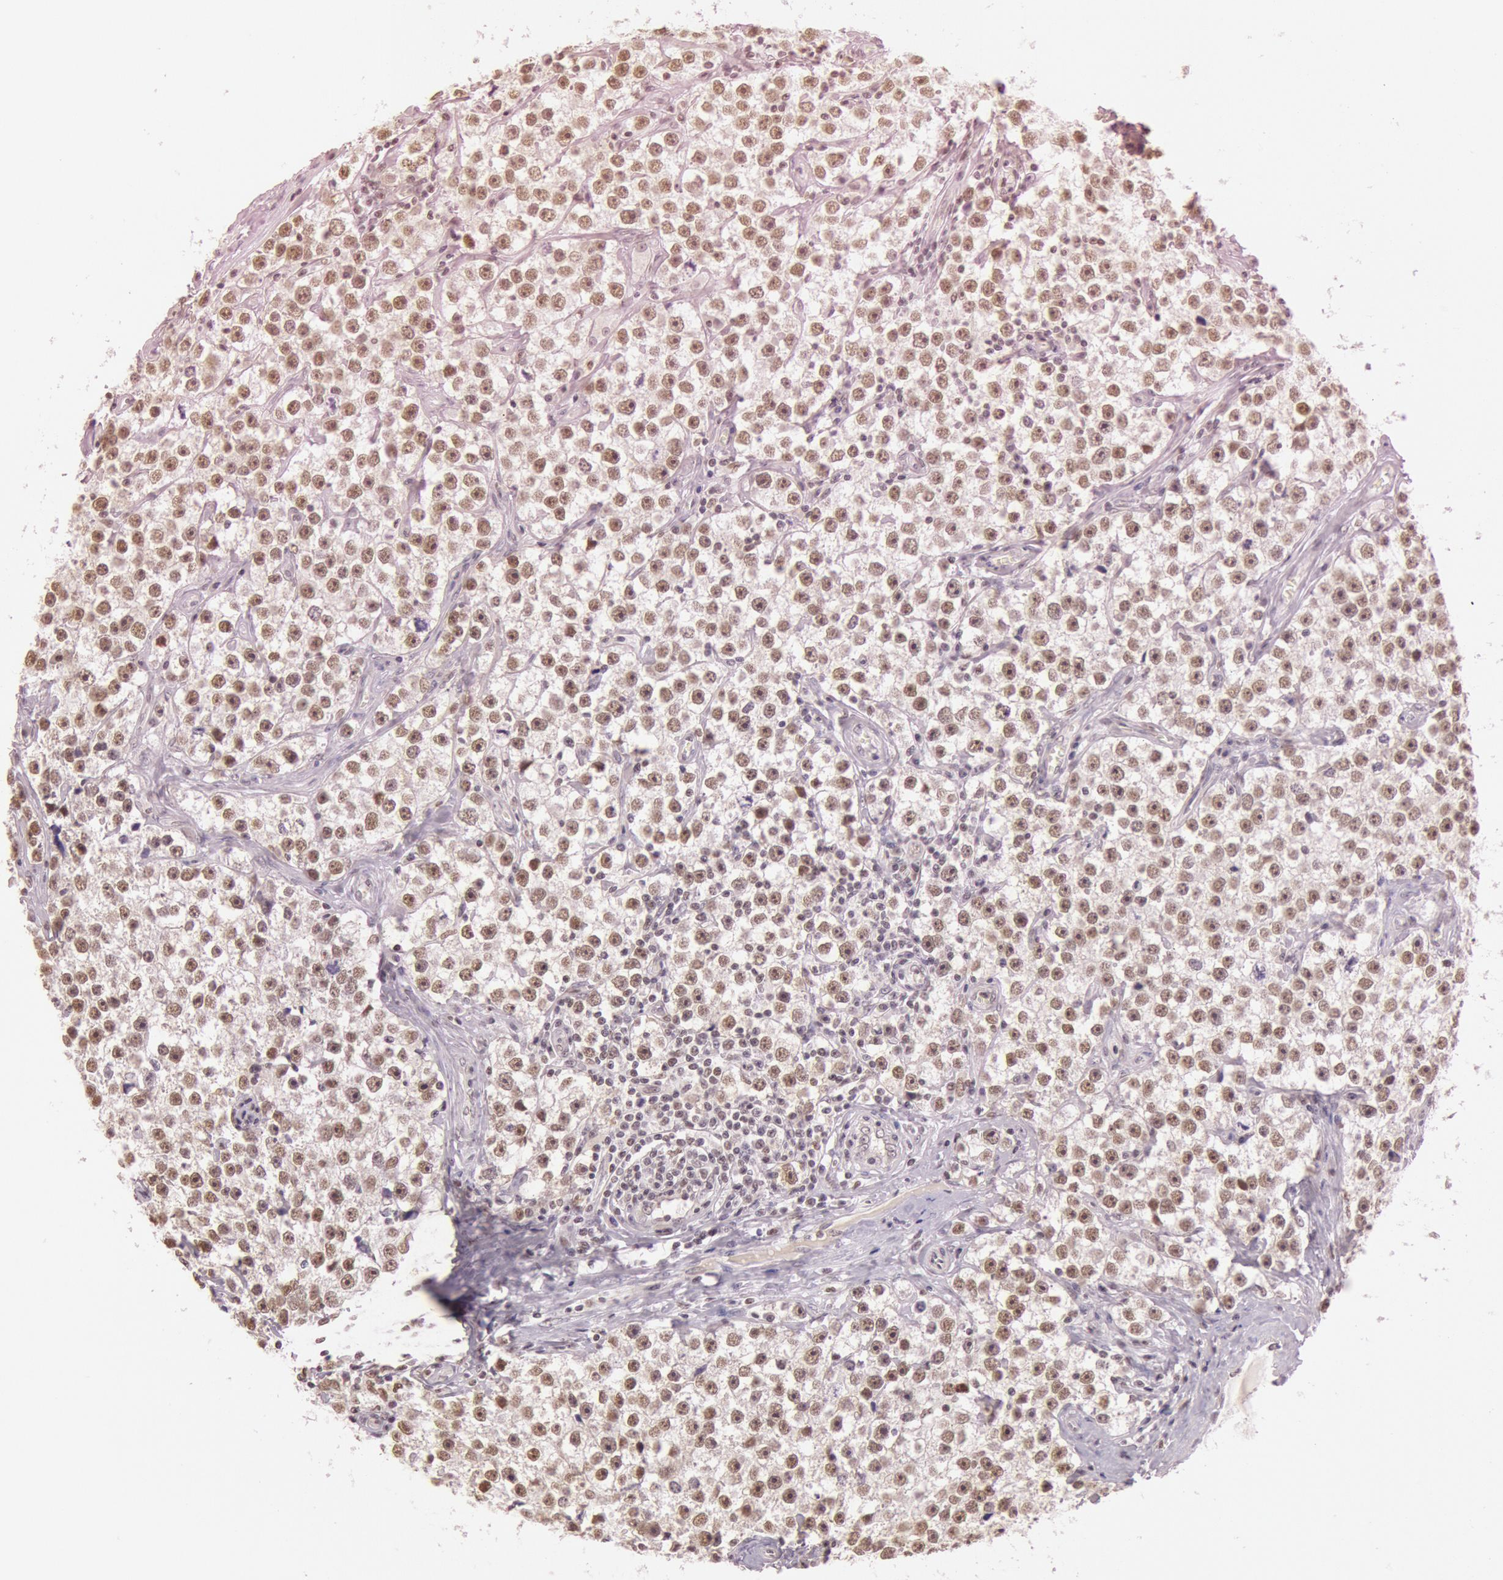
{"staining": {"intensity": "weak", "quantity": "25%-75%", "location": "nuclear"}, "tissue": "testis cancer", "cell_type": "Tumor cells", "image_type": "cancer", "snomed": [{"axis": "morphology", "description": "Seminoma, NOS"}, {"axis": "topography", "description": "Testis"}], "caption": "Immunohistochemistry (IHC) (DAB (3,3'-diaminobenzidine)) staining of human testis cancer (seminoma) exhibits weak nuclear protein expression in approximately 25%-75% of tumor cells.", "gene": "TASL", "patient": {"sex": "male", "age": 32}}